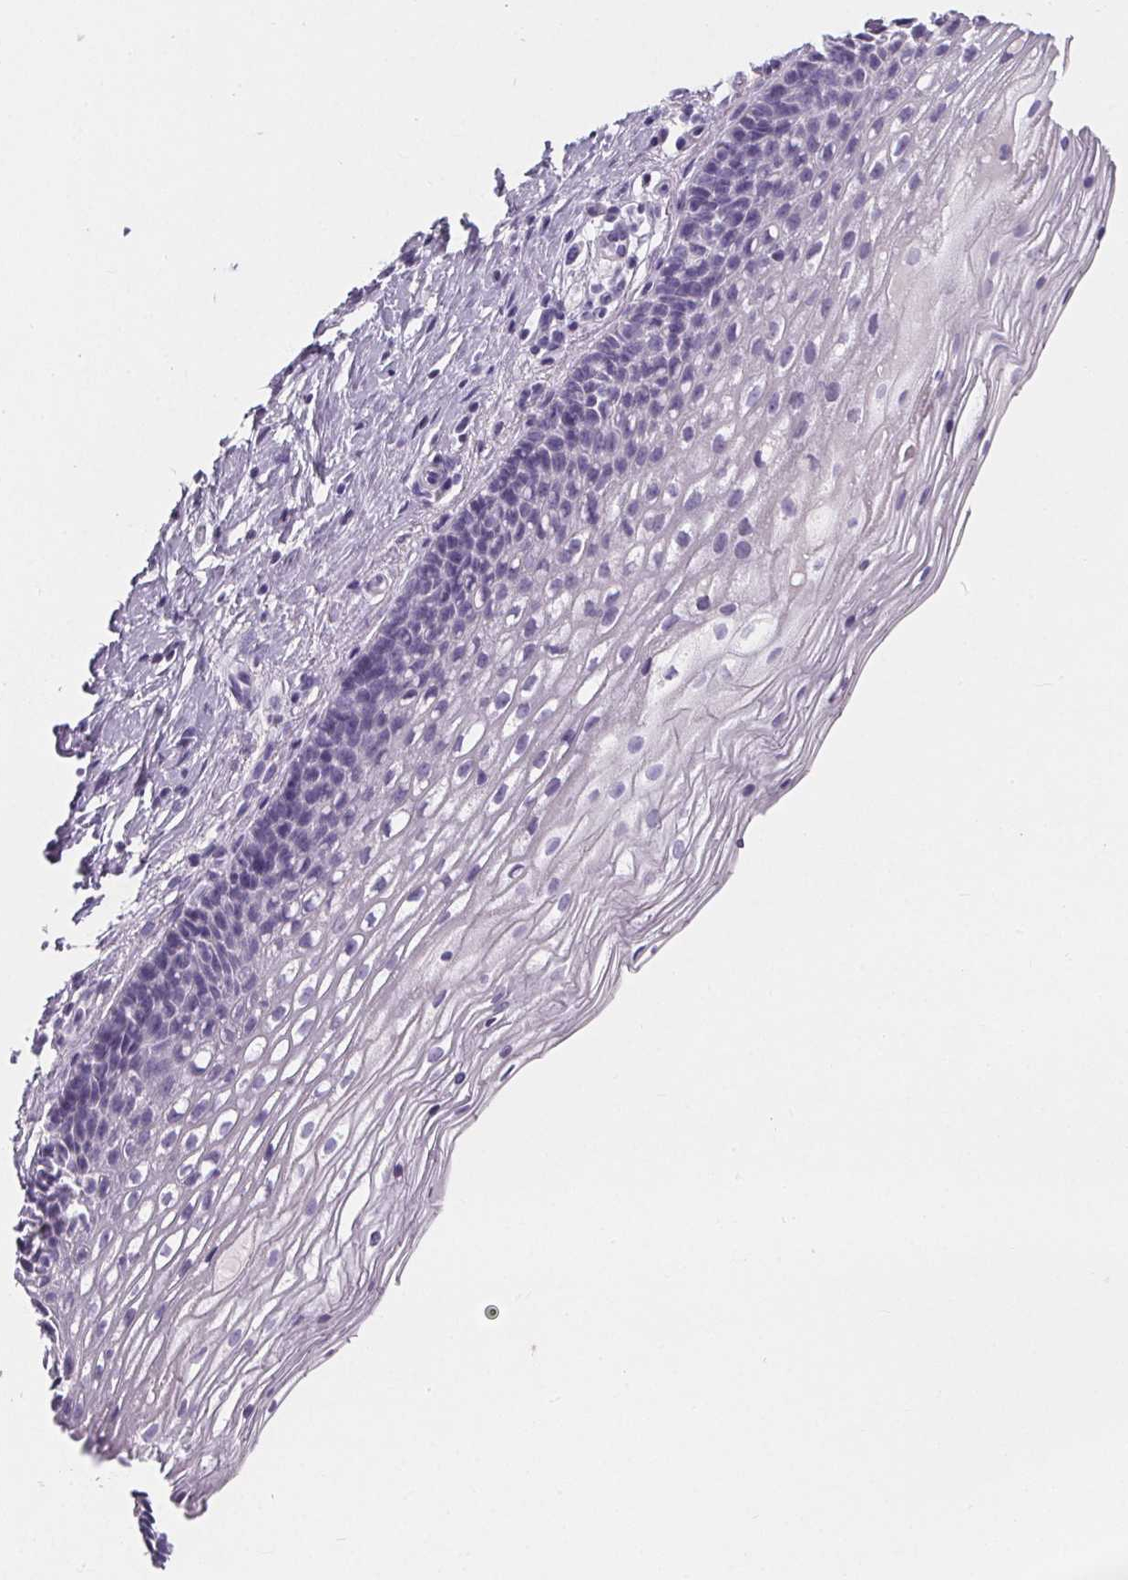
{"staining": {"intensity": "negative", "quantity": "none", "location": "none"}, "tissue": "cervix", "cell_type": "Glandular cells", "image_type": "normal", "snomed": [{"axis": "morphology", "description": "Normal tissue, NOS"}, {"axis": "topography", "description": "Cervix"}], "caption": "This is a photomicrograph of immunohistochemistry (IHC) staining of benign cervix, which shows no positivity in glandular cells. Nuclei are stained in blue.", "gene": "ADRB1", "patient": {"sex": "female", "age": 34}}